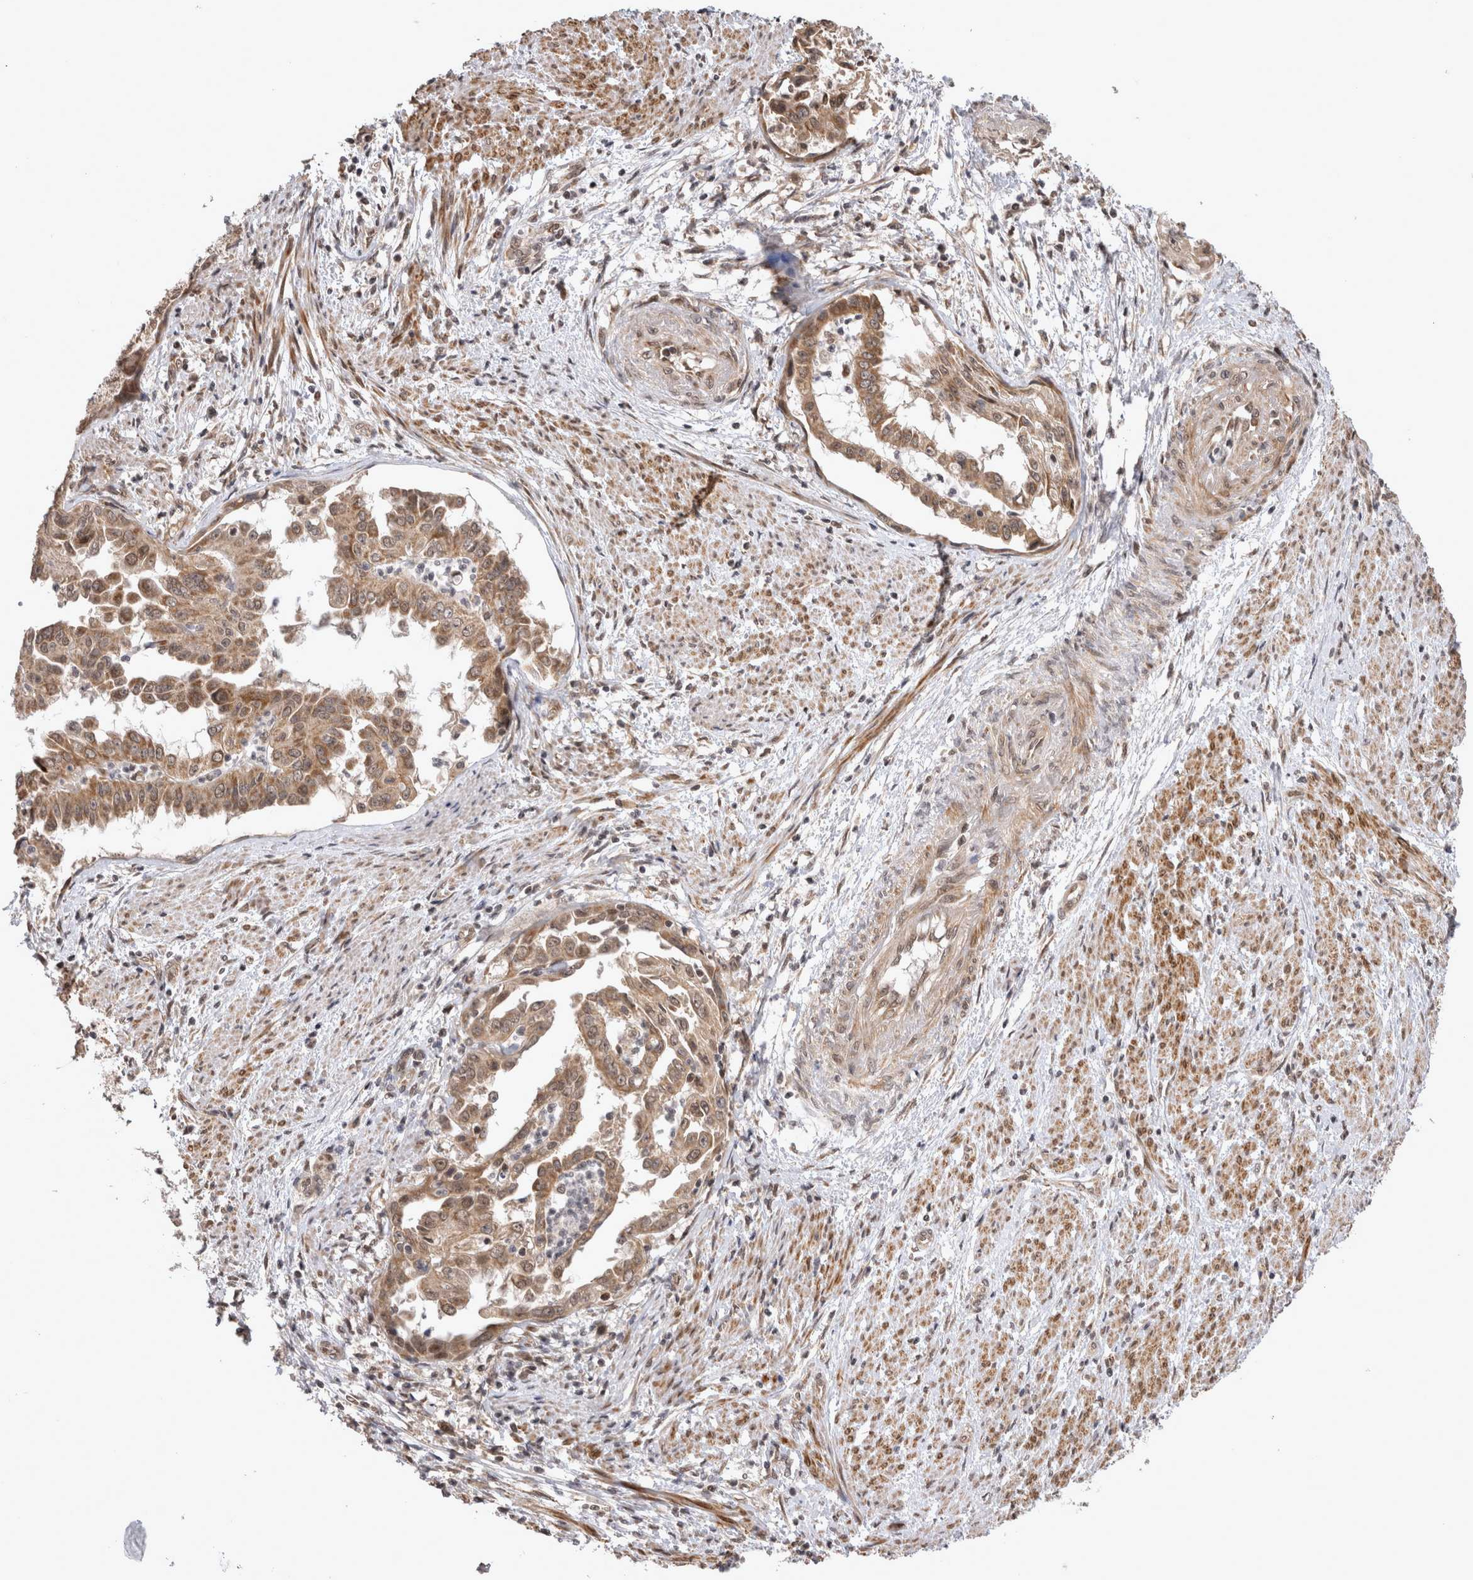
{"staining": {"intensity": "moderate", "quantity": ">75%", "location": "cytoplasmic/membranous,nuclear"}, "tissue": "endometrial cancer", "cell_type": "Tumor cells", "image_type": "cancer", "snomed": [{"axis": "morphology", "description": "Adenocarcinoma, NOS"}, {"axis": "topography", "description": "Endometrium"}], "caption": "Immunohistochemistry (IHC) (DAB (3,3'-diaminobenzidine)) staining of endometrial cancer exhibits moderate cytoplasmic/membranous and nuclear protein positivity in approximately >75% of tumor cells.", "gene": "TMEM65", "patient": {"sex": "female", "age": 85}}